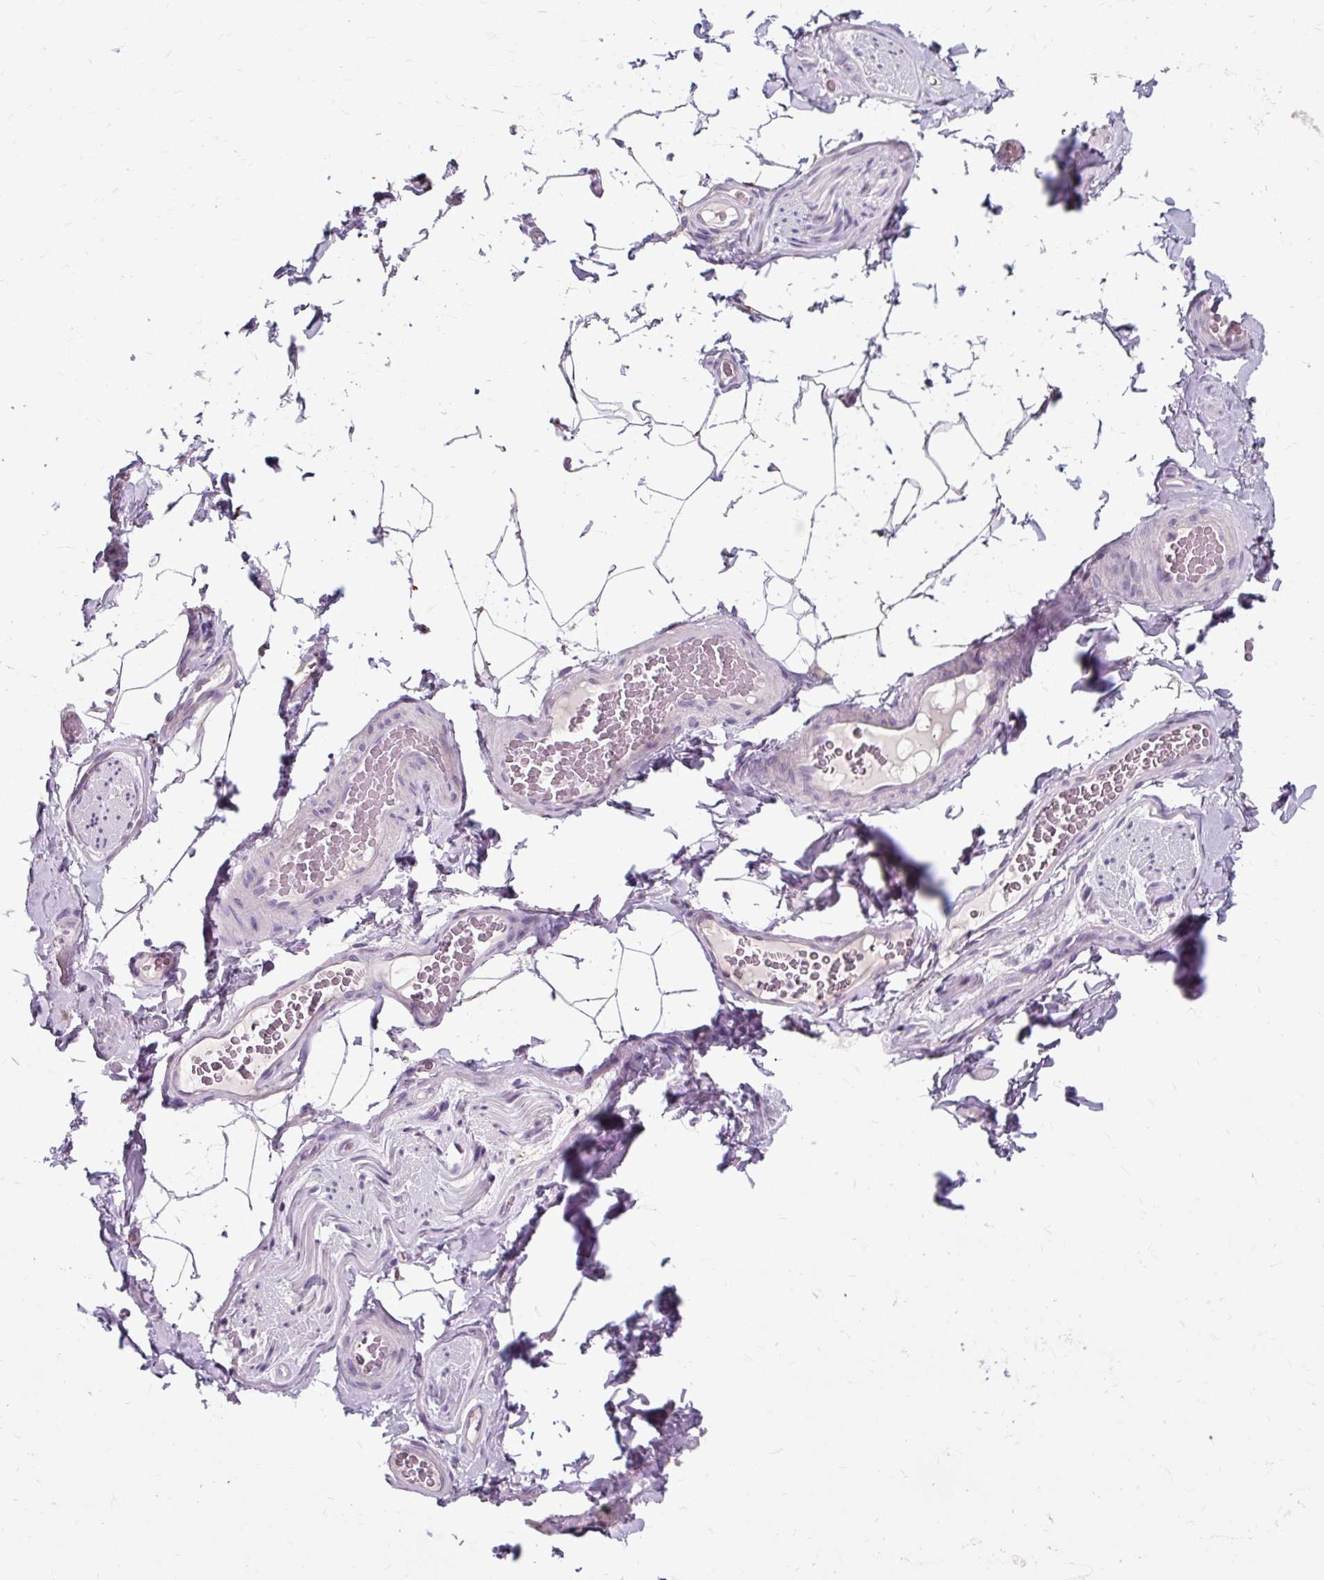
{"staining": {"intensity": "negative", "quantity": "none", "location": "none"}, "tissue": "adipose tissue", "cell_type": "Adipocytes", "image_type": "normal", "snomed": [{"axis": "morphology", "description": "Normal tissue, NOS"}, {"axis": "topography", "description": "Vascular tissue"}, {"axis": "topography", "description": "Peripheral nerve tissue"}], "caption": "Immunohistochemical staining of normal human adipose tissue shows no significant positivity in adipocytes. Brightfield microscopy of IHC stained with DAB (3,3'-diaminobenzidine) (brown) and hematoxylin (blue), captured at high magnification.", "gene": "KLHL24", "patient": {"sex": "male", "age": 41}}